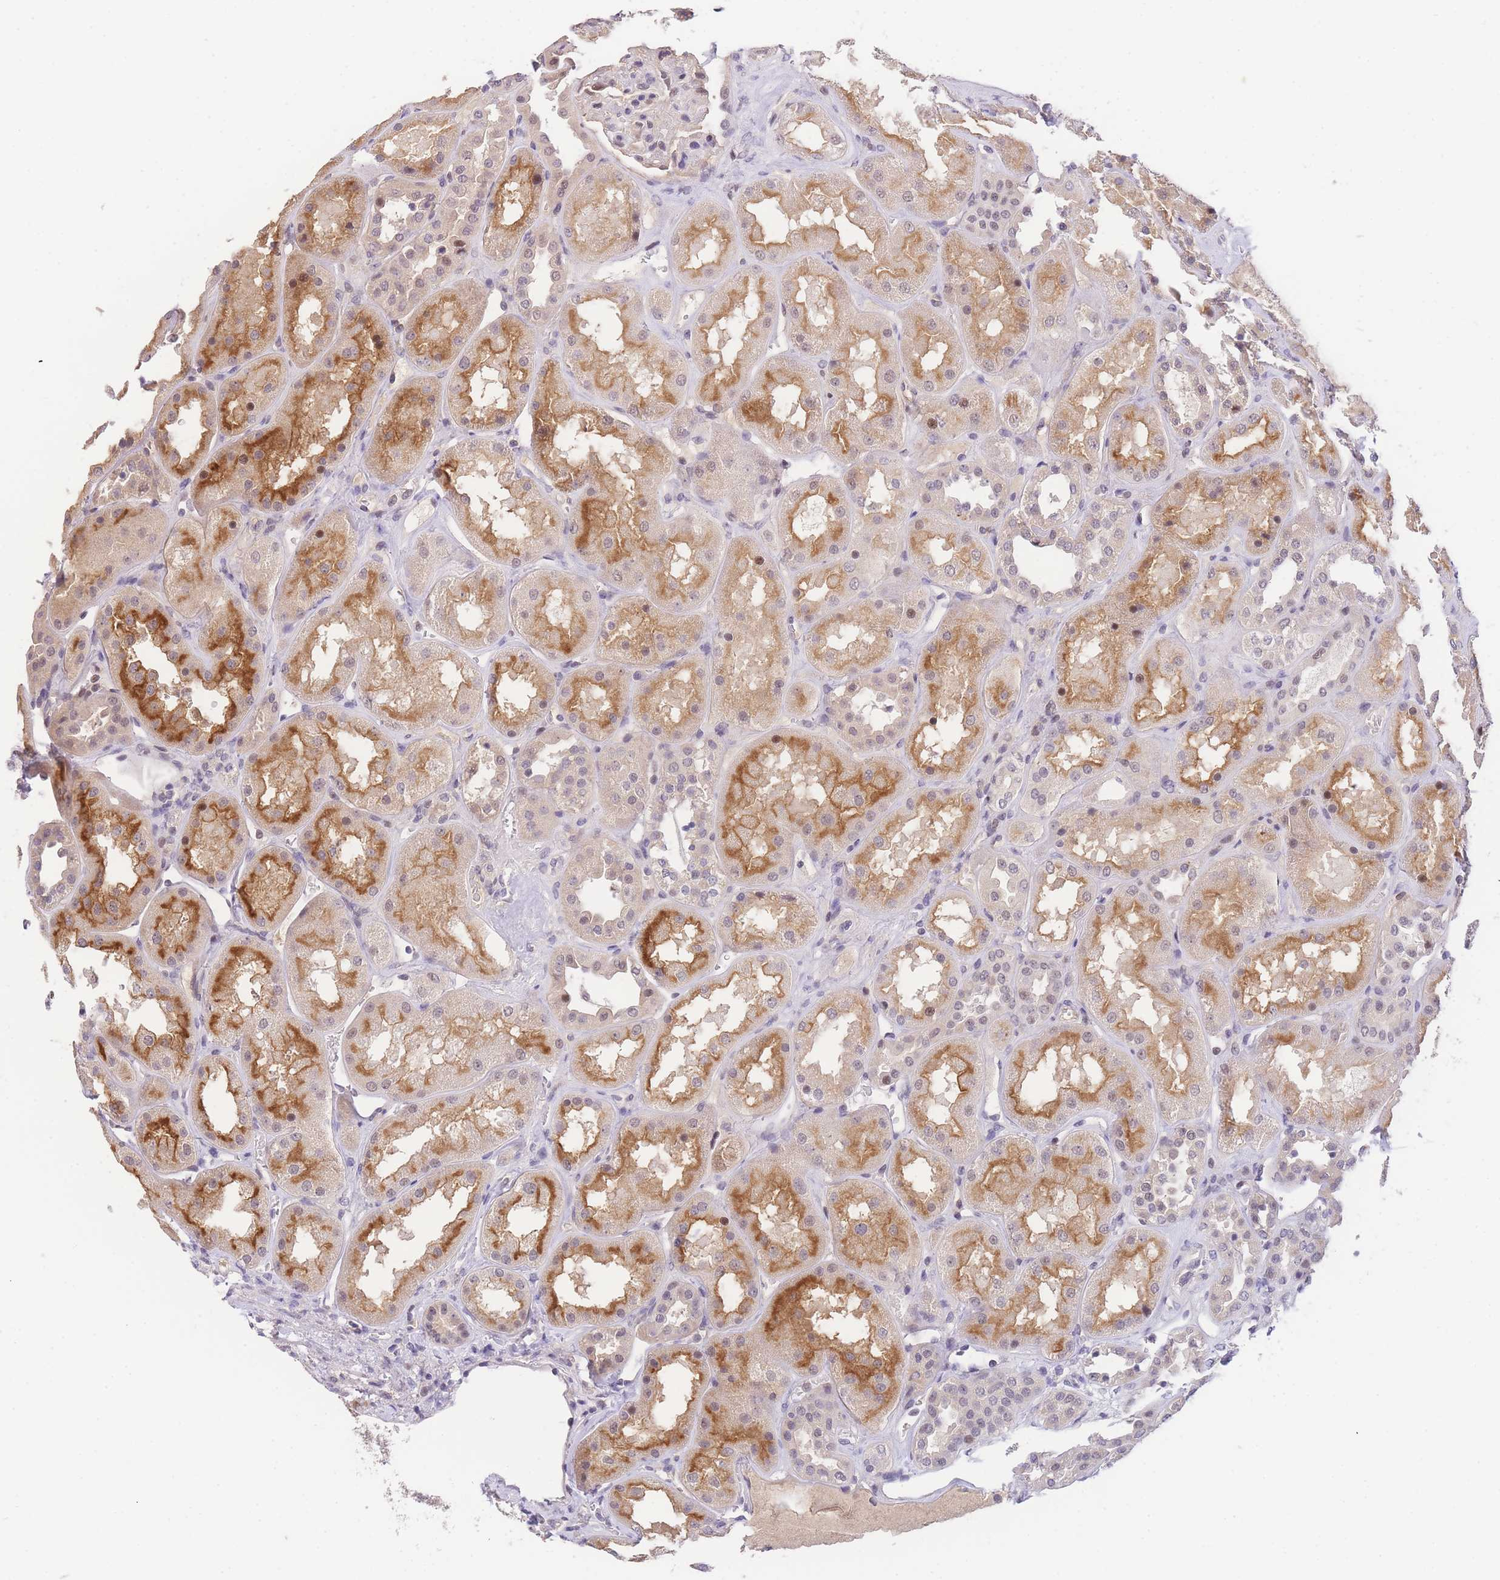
{"staining": {"intensity": "negative", "quantity": "none", "location": "none"}, "tissue": "kidney", "cell_type": "Cells in glomeruli", "image_type": "normal", "snomed": [{"axis": "morphology", "description": "Normal tissue, NOS"}, {"axis": "topography", "description": "Kidney"}], "caption": "DAB immunohistochemical staining of normal human kidney reveals no significant expression in cells in glomeruli.", "gene": "SLC35F2", "patient": {"sex": "male", "age": 70}}